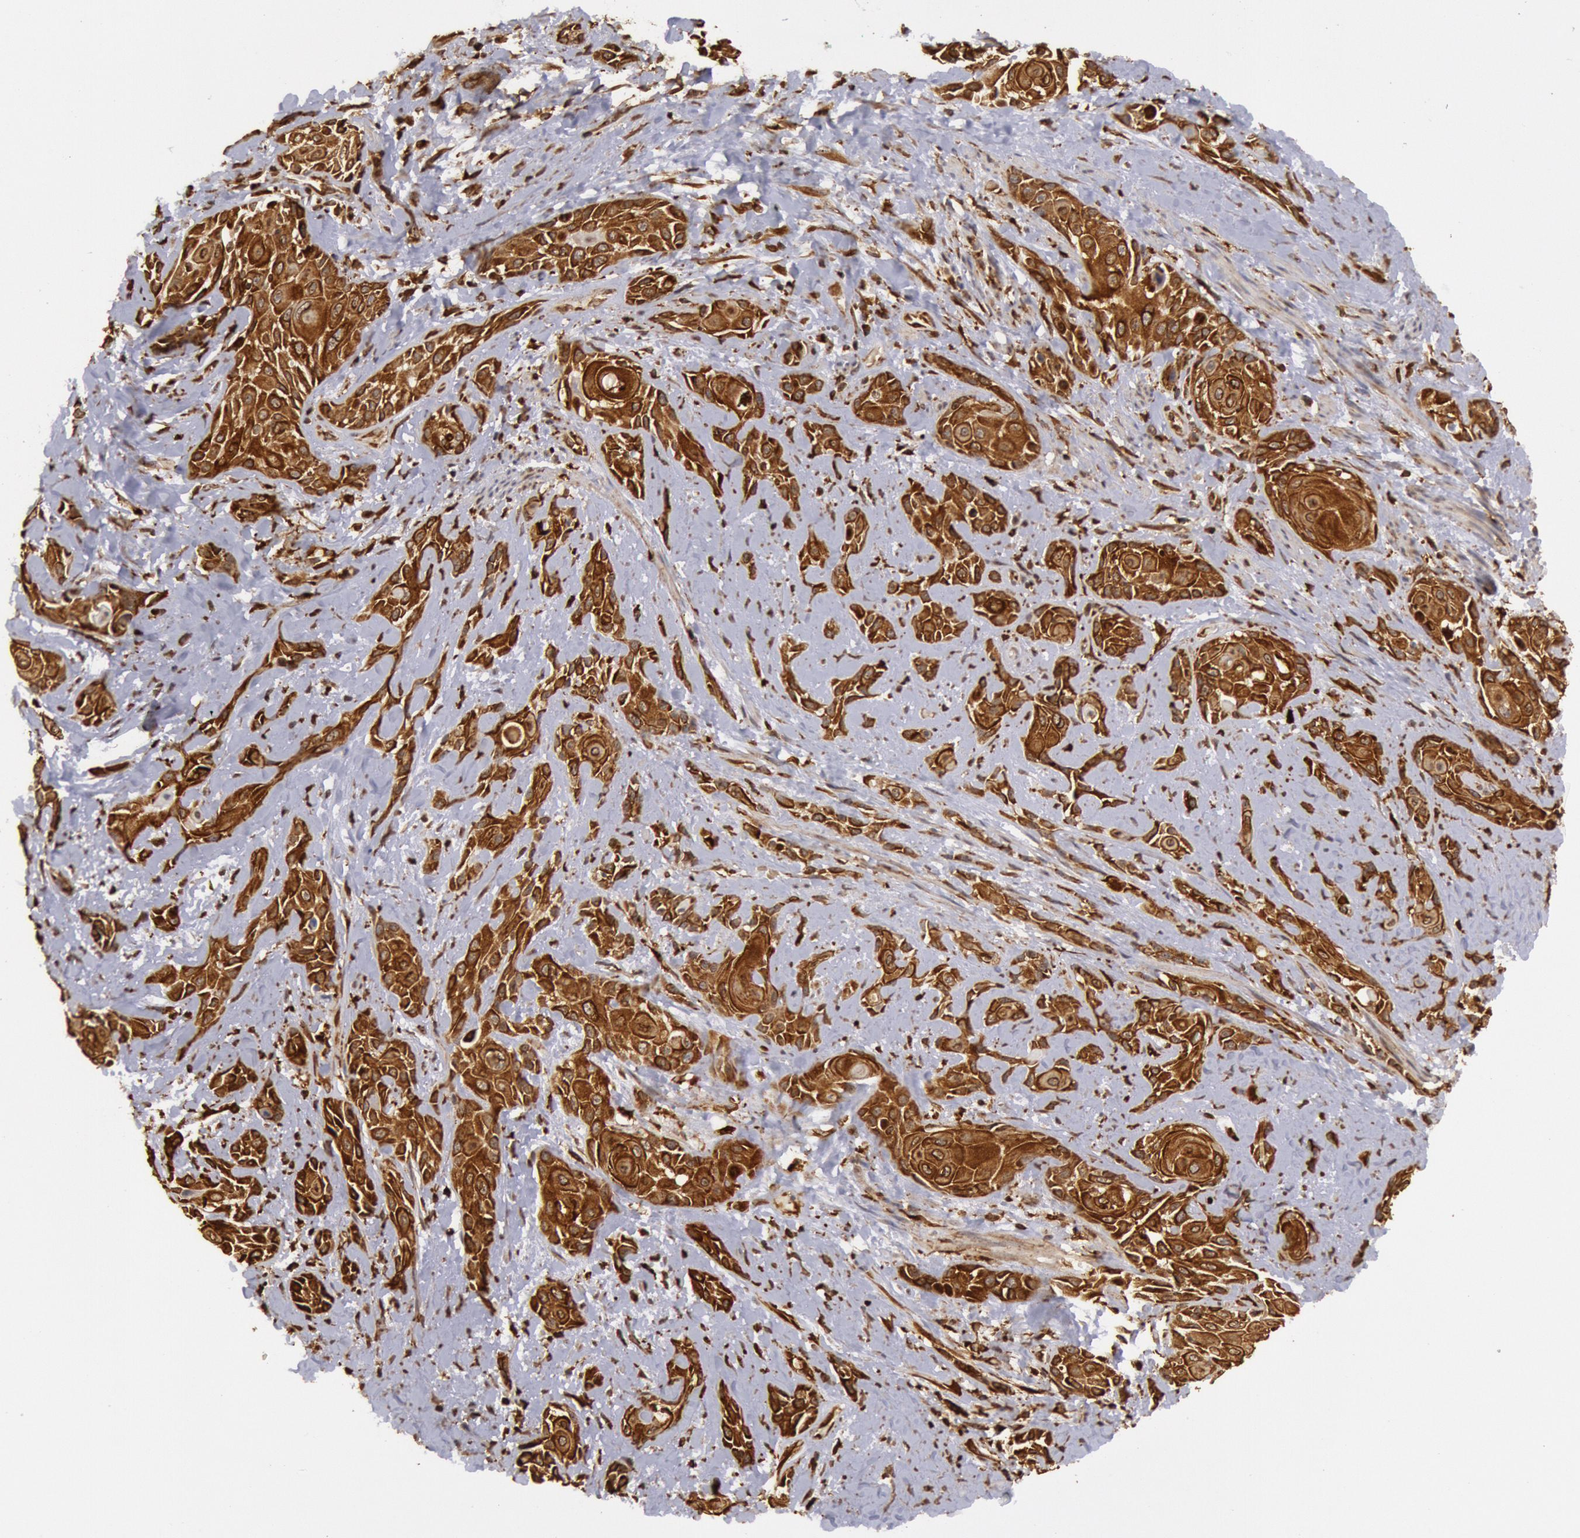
{"staining": {"intensity": "strong", "quantity": ">75%", "location": "cytoplasmic/membranous"}, "tissue": "skin cancer", "cell_type": "Tumor cells", "image_type": "cancer", "snomed": [{"axis": "morphology", "description": "Squamous cell carcinoma, NOS"}, {"axis": "topography", "description": "Skin"}, {"axis": "topography", "description": "Anal"}], "caption": "Immunohistochemistry photomicrograph of skin cancer (squamous cell carcinoma) stained for a protein (brown), which reveals high levels of strong cytoplasmic/membranous positivity in approximately >75% of tumor cells.", "gene": "TAP2", "patient": {"sex": "male", "age": 64}}